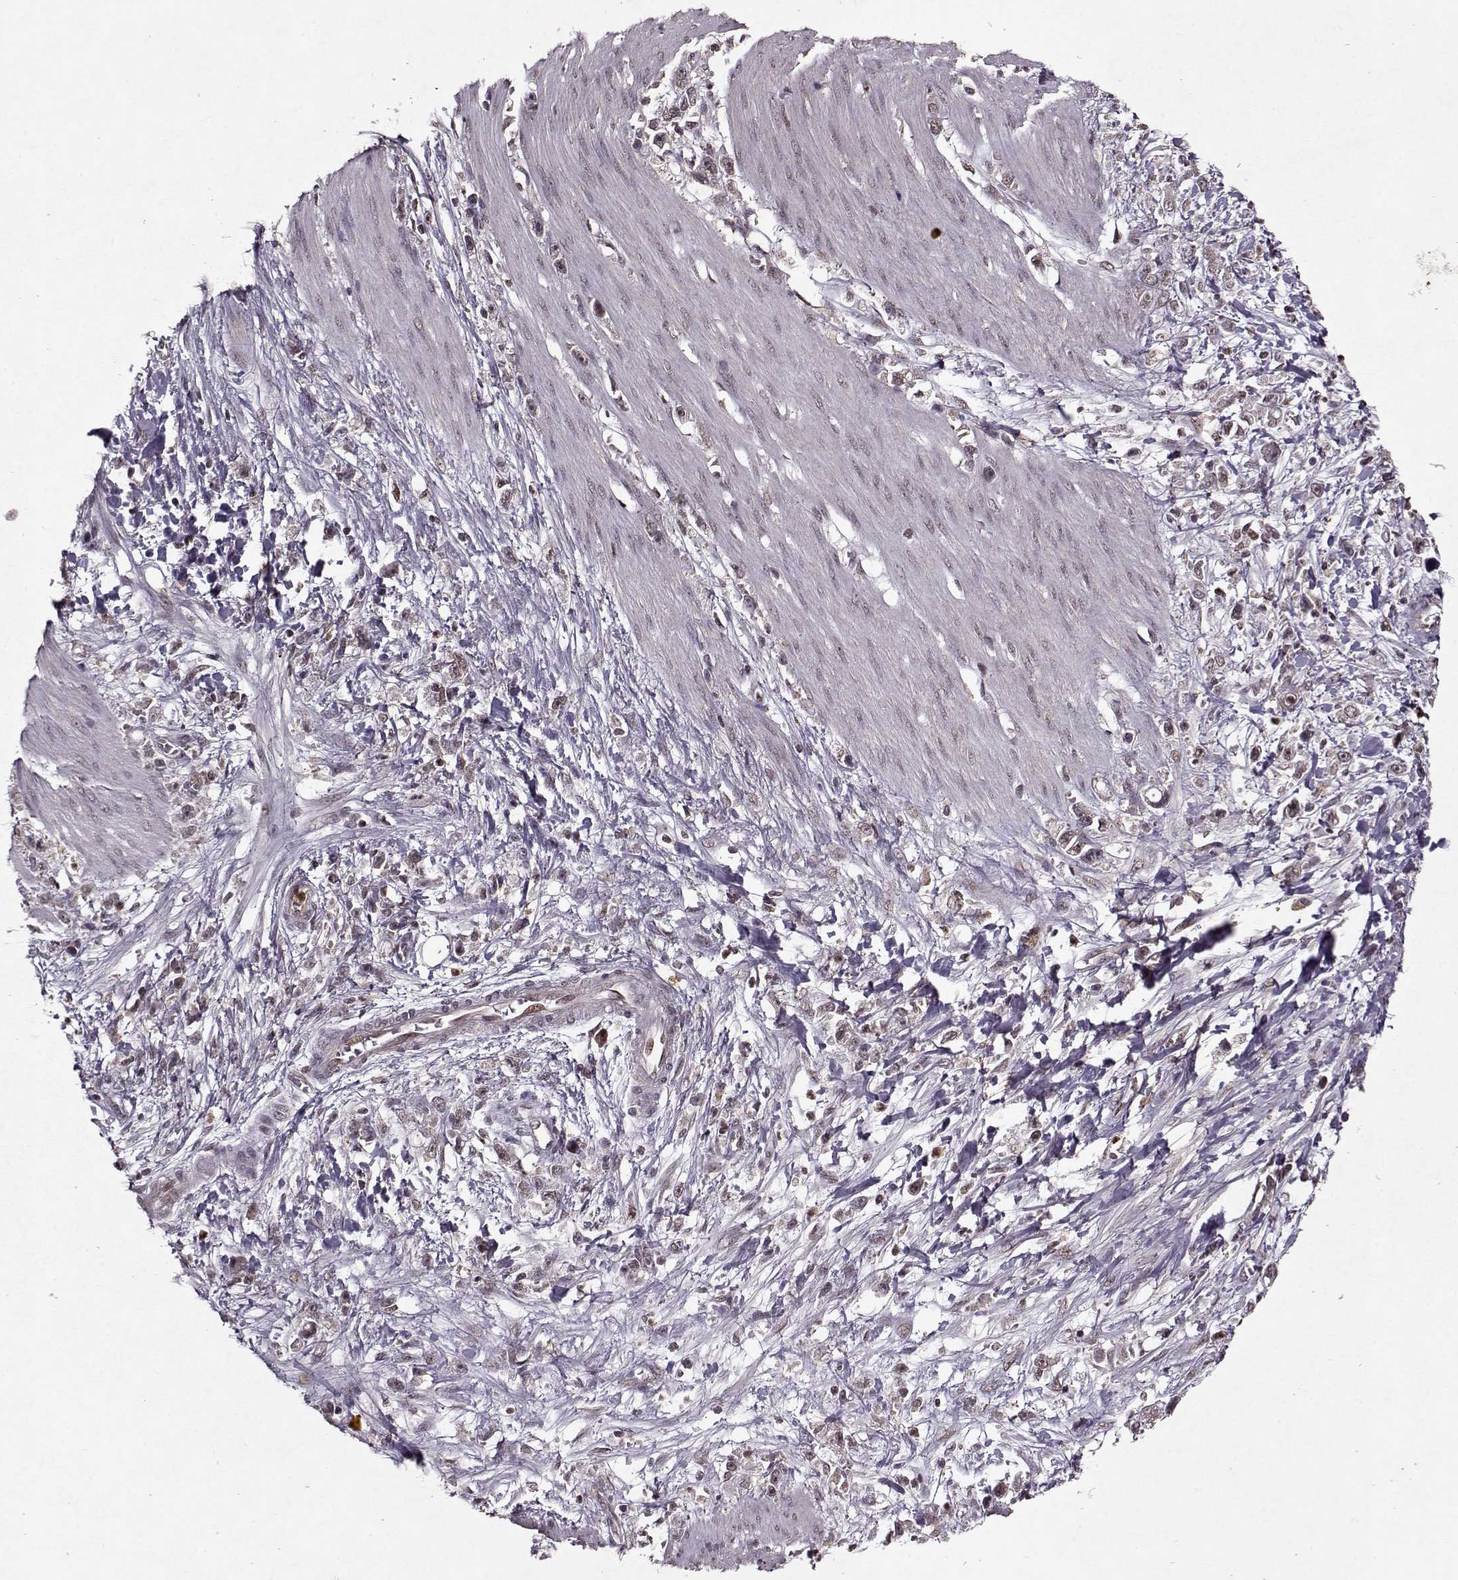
{"staining": {"intensity": "weak", "quantity": ">75%", "location": "cytoplasmic/membranous"}, "tissue": "stomach cancer", "cell_type": "Tumor cells", "image_type": "cancer", "snomed": [{"axis": "morphology", "description": "Adenocarcinoma, NOS"}, {"axis": "topography", "description": "Stomach"}], "caption": "About >75% of tumor cells in human adenocarcinoma (stomach) demonstrate weak cytoplasmic/membranous protein expression as visualized by brown immunohistochemical staining.", "gene": "PSMA7", "patient": {"sex": "female", "age": 59}}